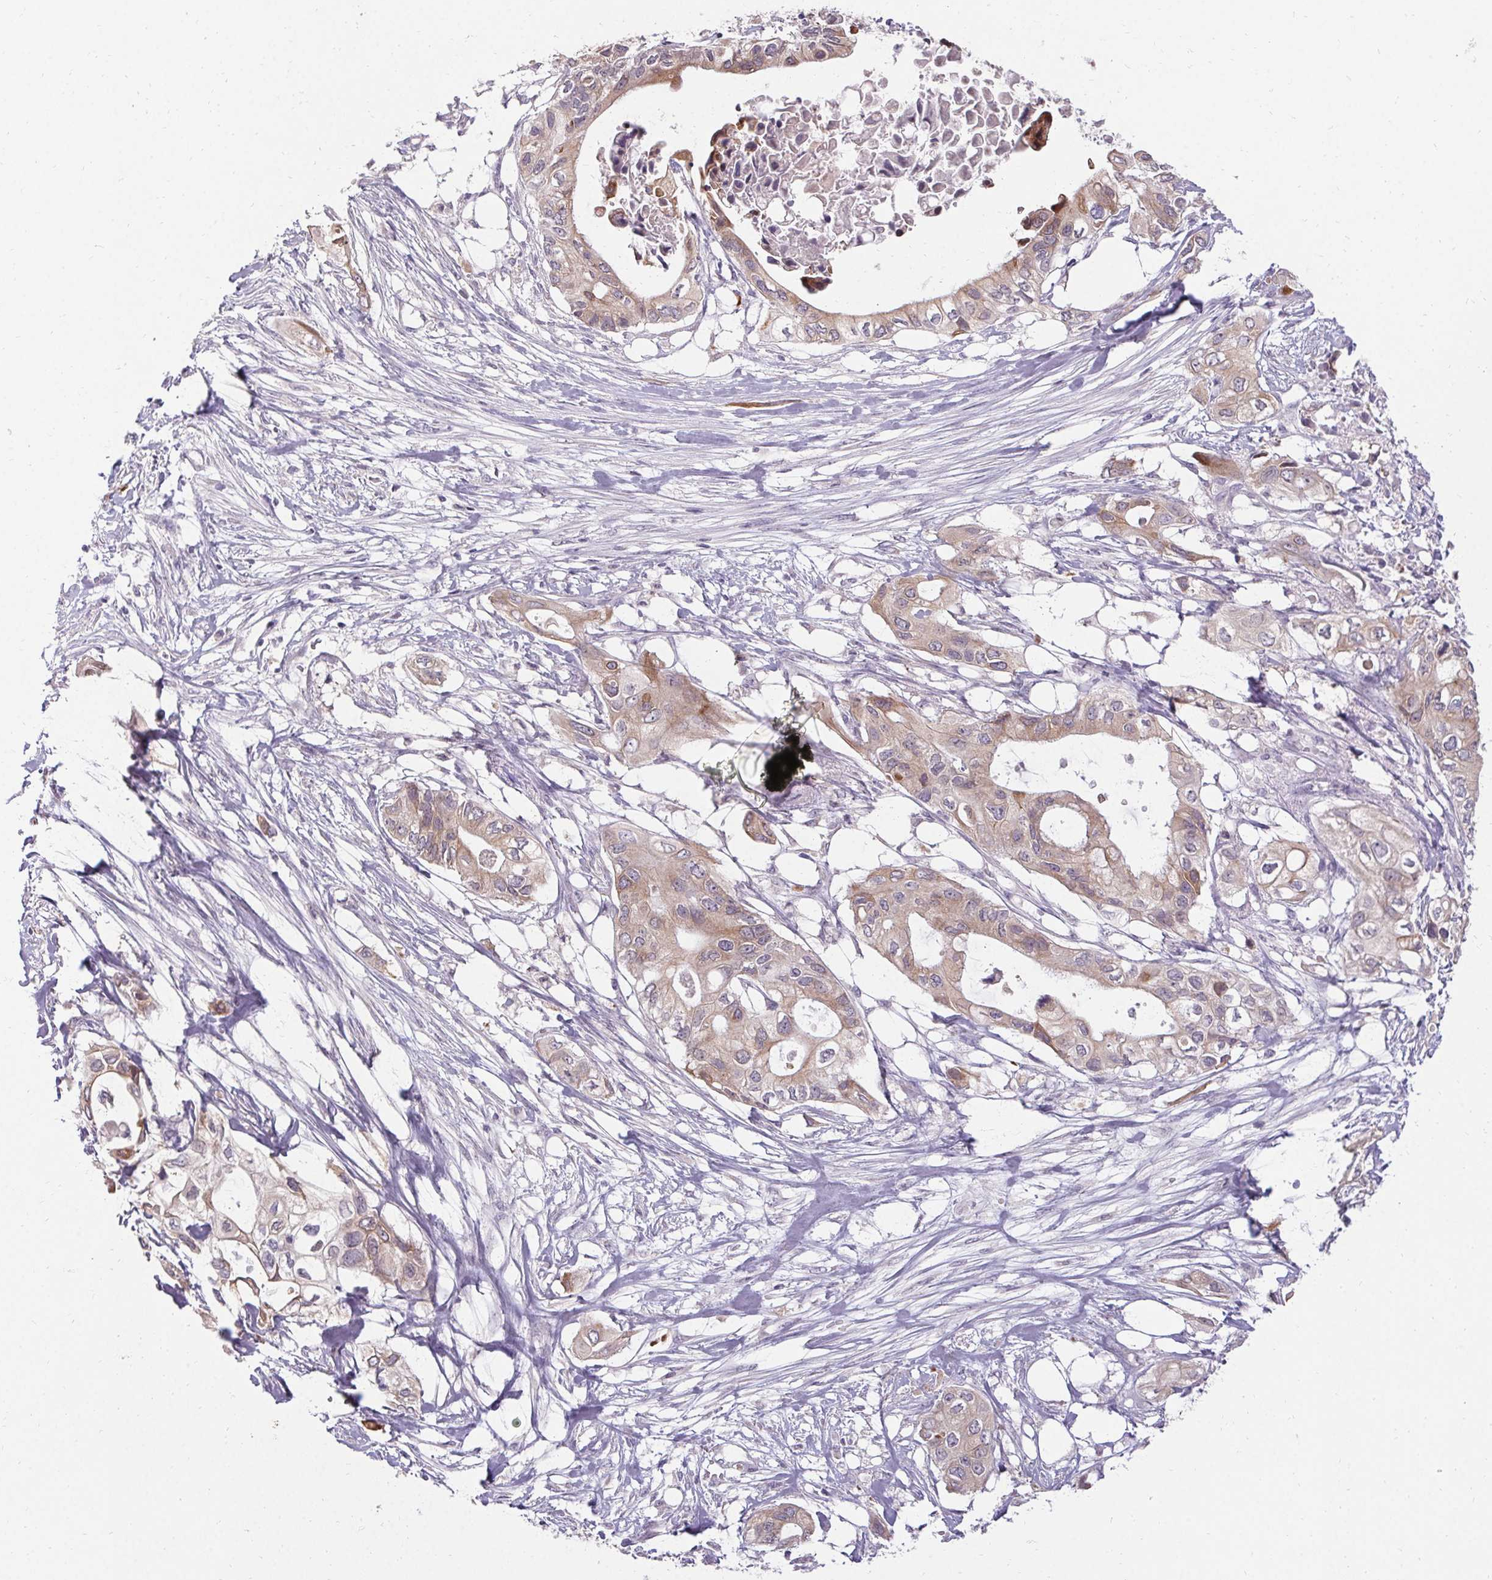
{"staining": {"intensity": "weak", "quantity": ">75%", "location": "cytoplasmic/membranous"}, "tissue": "pancreatic cancer", "cell_type": "Tumor cells", "image_type": "cancer", "snomed": [{"axis": "morphology", "description": "Adenocarcinoma, NOS"}, {"axis": "topography", "description": "Pancreas"}], "caption": "Human pancreatic adenocarcinoma stained with a protein marker reveals weak staining in tumor cells.", "gene": "HSD17B3", "patient": {"sex": "female", "age": 63}}